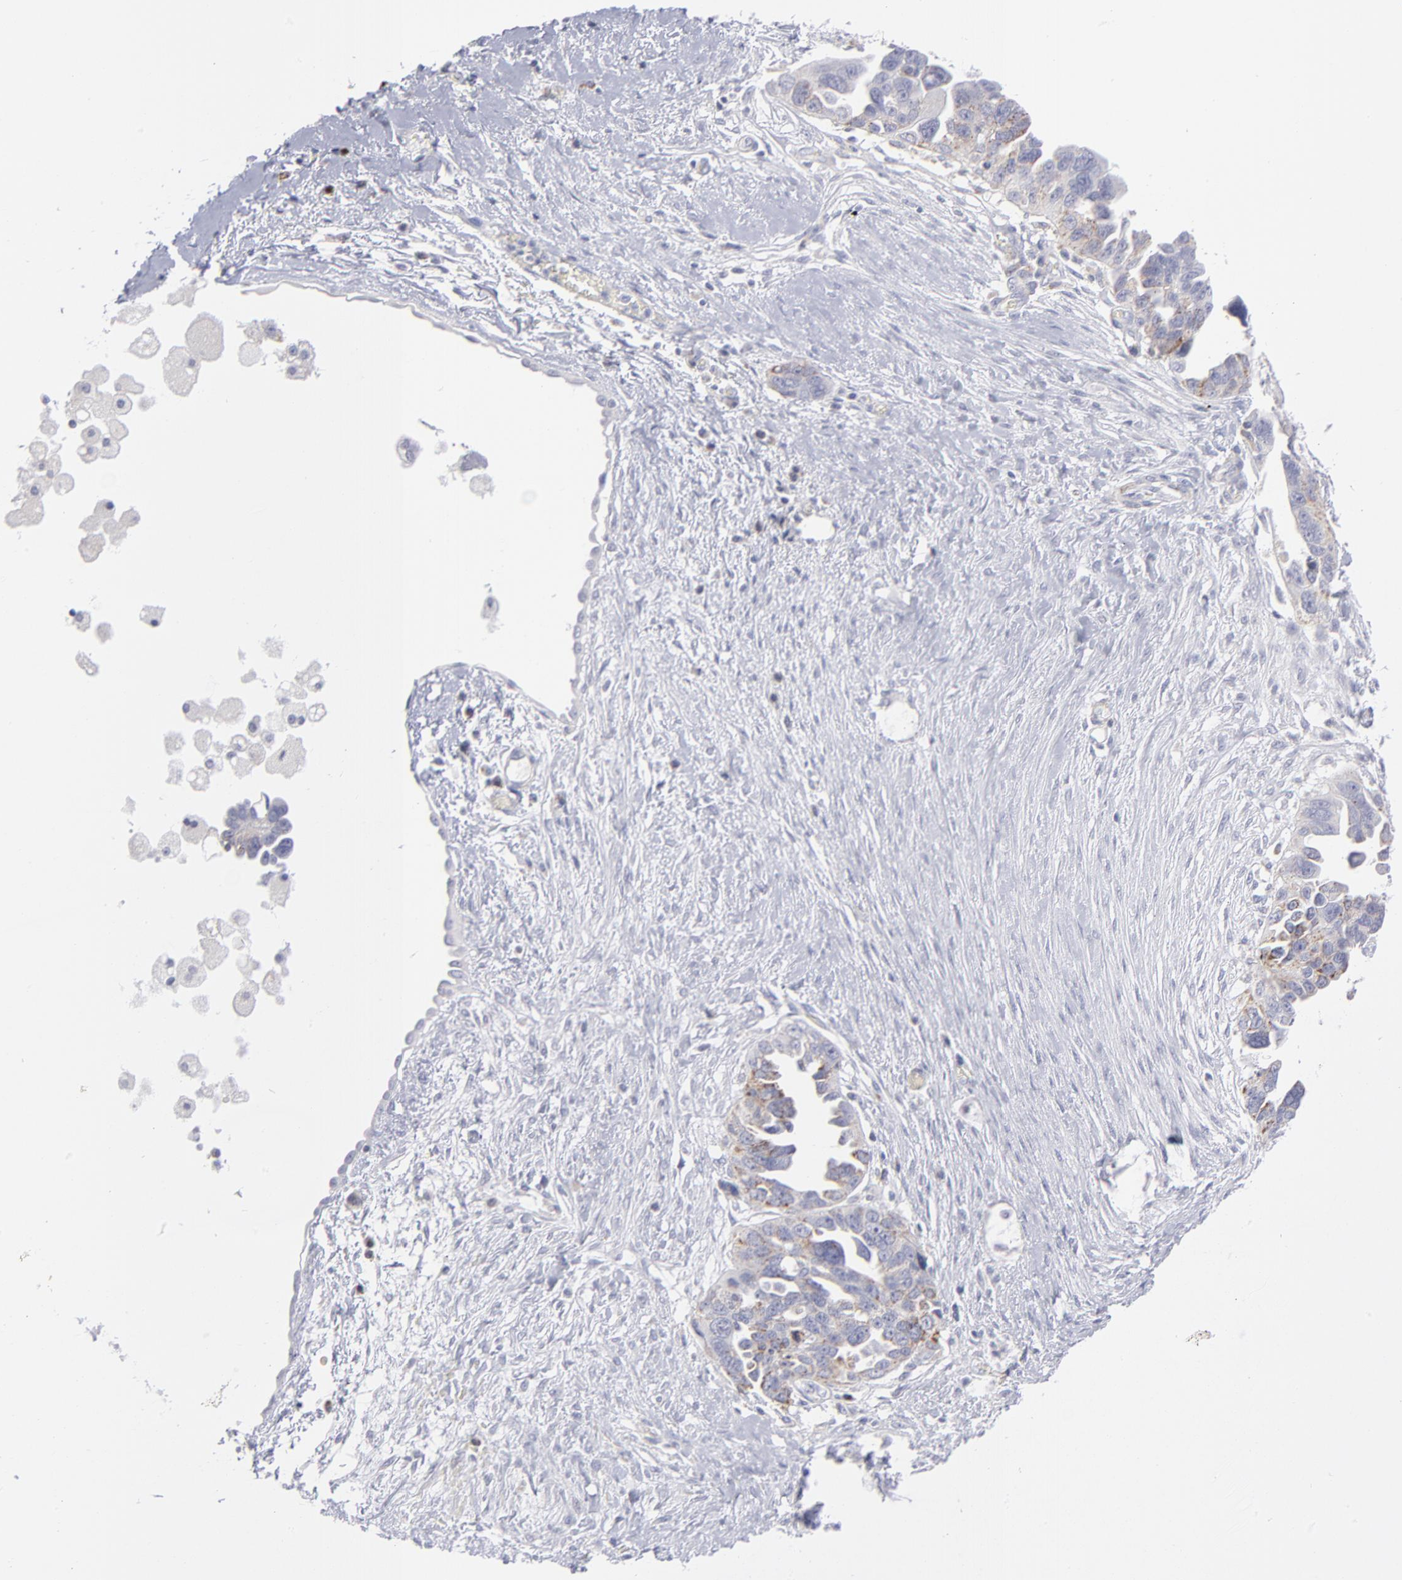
{"staining": {"intensity": "weak", "quantity": "<25%", "location": "cytoplasmic/membranous"}, "tissue": "ovarian cancer", "cell_type": "Tumor cells", "image_type": "cancer", "snomed": [{"axis": "morphology", "description": "Cystadenocarcinoma, serous, NOS"}, {"axis": "topography", "description": "Ovary"}], "caption": "Immunohistochemistry (IHC) of ovarian cancer displays no staining in tumor cells.", "gene": "MTHFD2", "patient": {"sex": "female", "age": 63}}